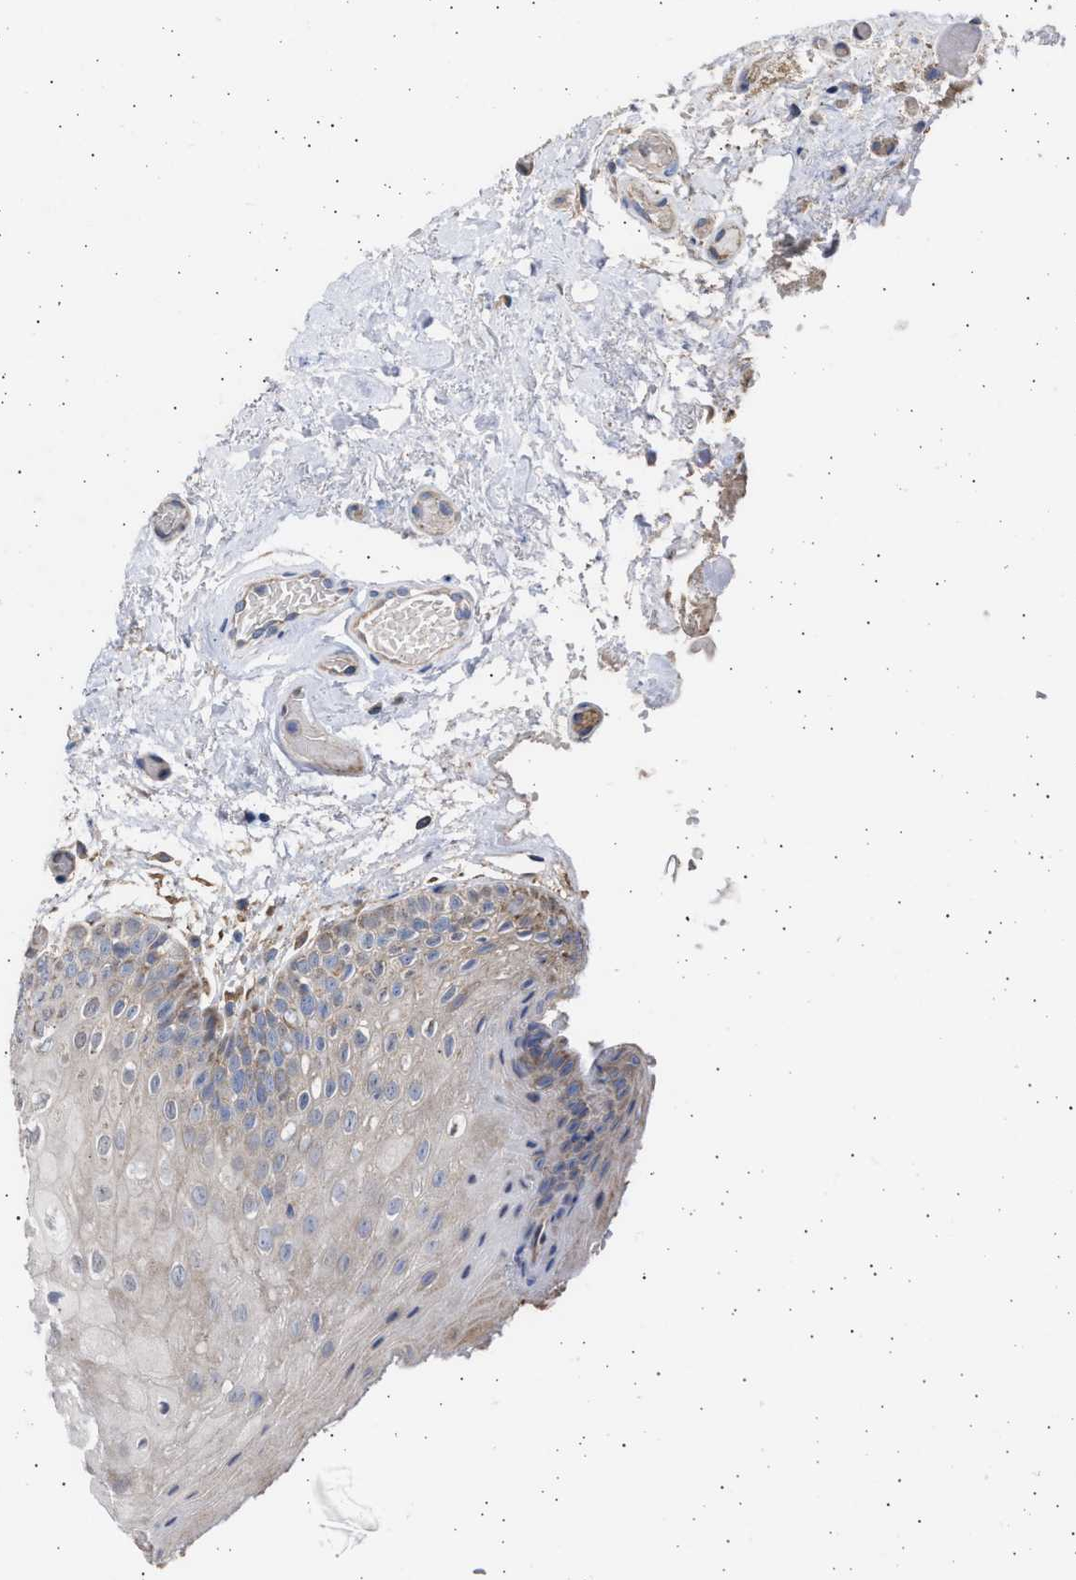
{"staining": {"intensity": "moderate", "quantity": ">75%", "location": "cytoplasmic/membranous"}, "tissue": "oral mucosa", "cell_type": "Squamous epithelial cells", "image_type": "normal", "snomed": [{"axis": "morphology", "description": "Normal tissue, NOS"}, {"axis": "morphology", "description": "Squamous cell carcinoma, NOS"}, {"axis": "topography", "description": "Oral tissue"}, {"axis": "topography", "description": "Head-Neck"}], "caption": "Protein expression by IHC shows moderate cytoplasmic/membranous positivity in approximately >75% of squamous epithelial cells in normal oral mucosa.", "gene": "TTC19", "patient": {"sex": "male", "age": 71}}